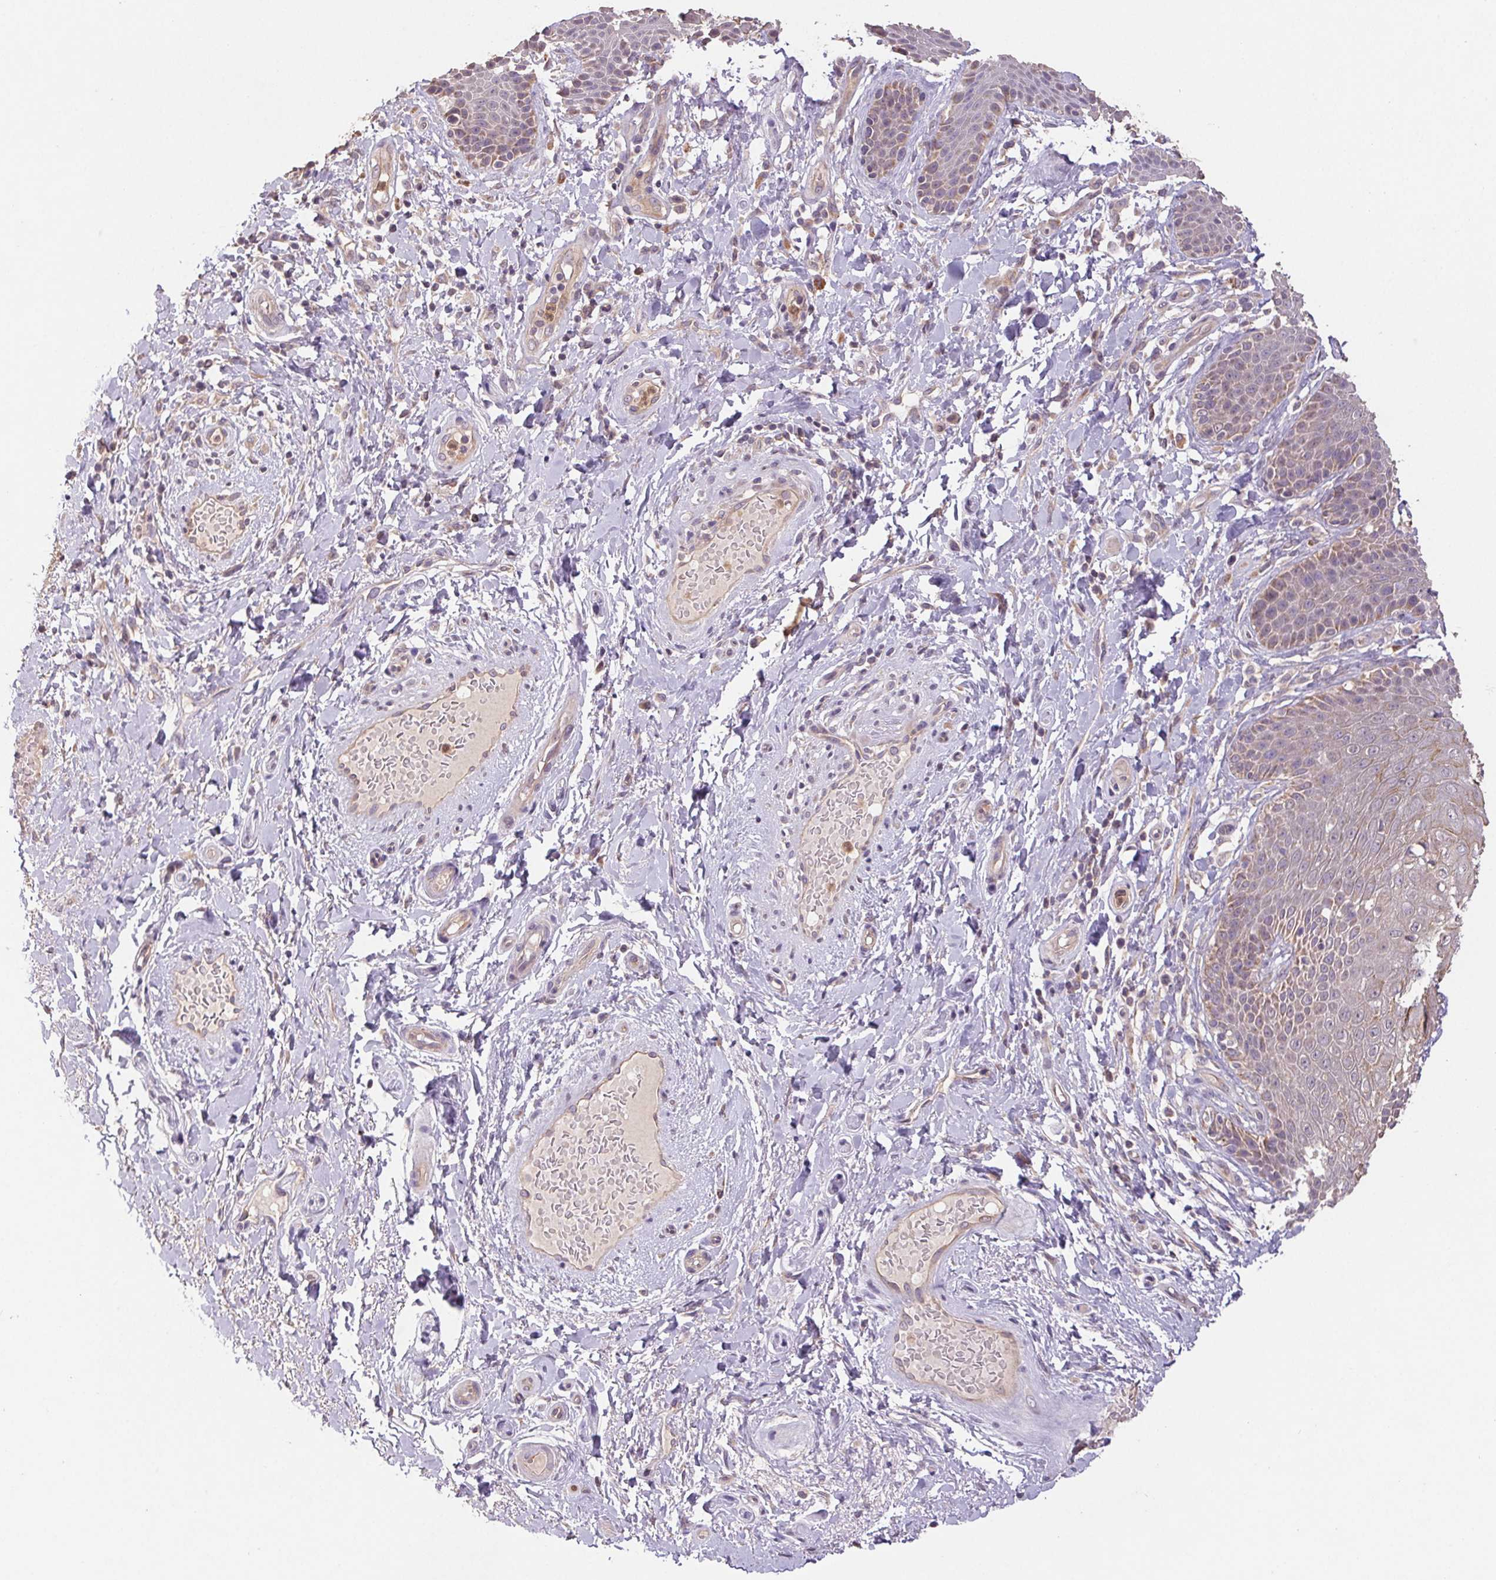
{"staining": {"intensity": "weak", "quantity": "<25%", "location": "cytoplasmic/membranous"}, "tissue": "skin", "cell_type": "Epidermal cells", "image_type": "normal", "snomed": [{"axis": "morphology", "description": "Normal tissue, NOS"}, {"axis": "topography", "description": "Anal"}, {"axis": "topography", "description": "Peripheral nerve tissue"}], "caption": "Immunohistochemistry histopathology image of unremarkable skin: human skin stained with DAB exhibits no significant protein expression in epidermal cells.", "gene": "RAB11A", "patient": {"sex": "male", "age": 51}}